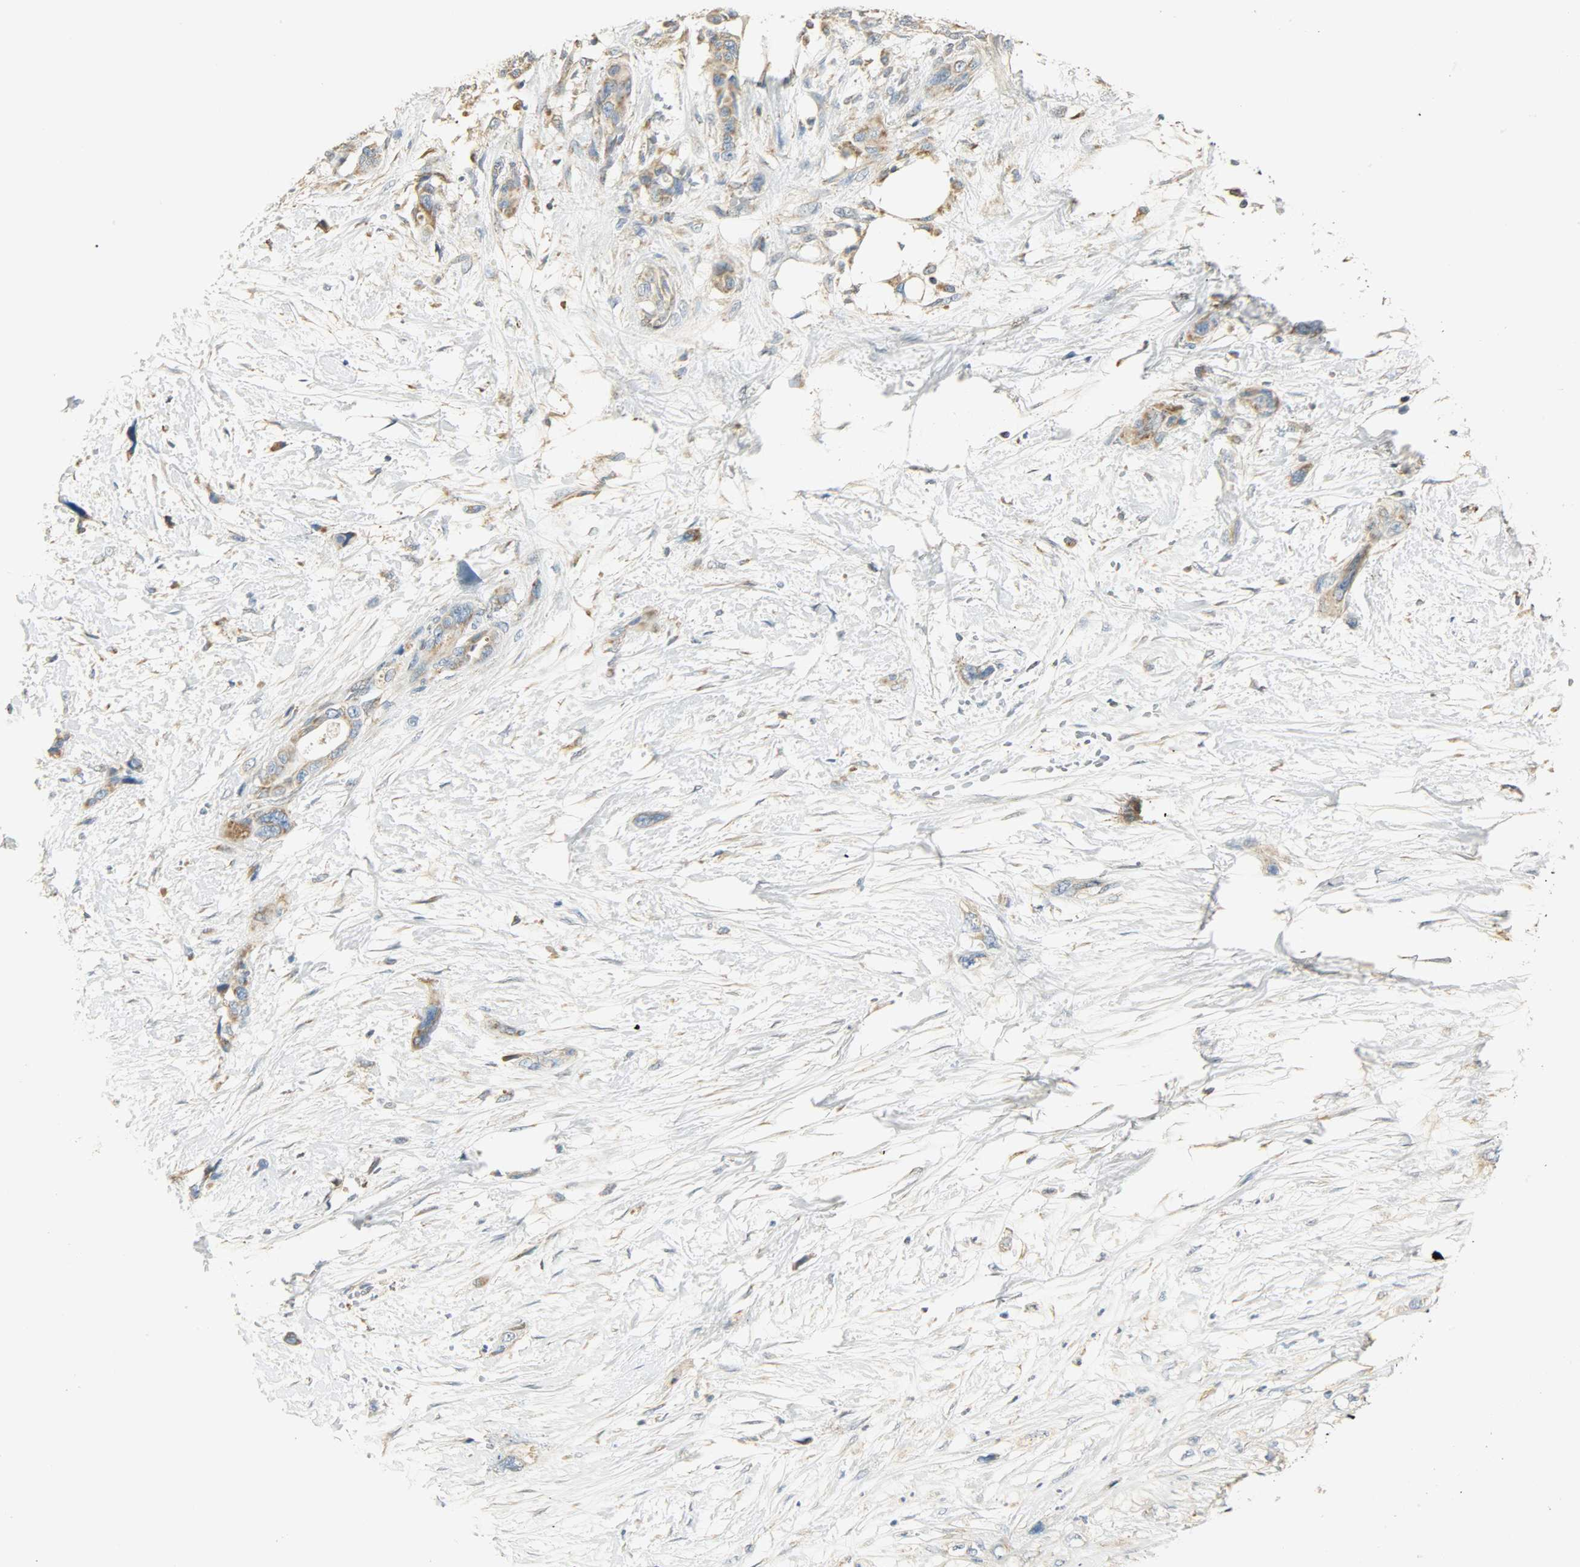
{"staining": {"intensity": "moderate", "quantity": ">75%", "location": "cytoplasmic/membranous"}, "tissue": "pancreatic cancer", "cell_type": "Tumor cells", "image_type": "cancer", "snomed": [{"axis": "morphology", "description": "Adenocarcinoma, NOS"}, {"axis": "topography", "description": "Pancreas"}], "caption": "A photomicrograph of human pancreatic cancer stained for a protein exhibits moderate cytoplasmic/membranous brown staining in tumor cells. The protein of interest is shown in brown color, while the nuclei are stained blue.", "gene": "NNT", "patient": {"sex": "male", "age": 46}}